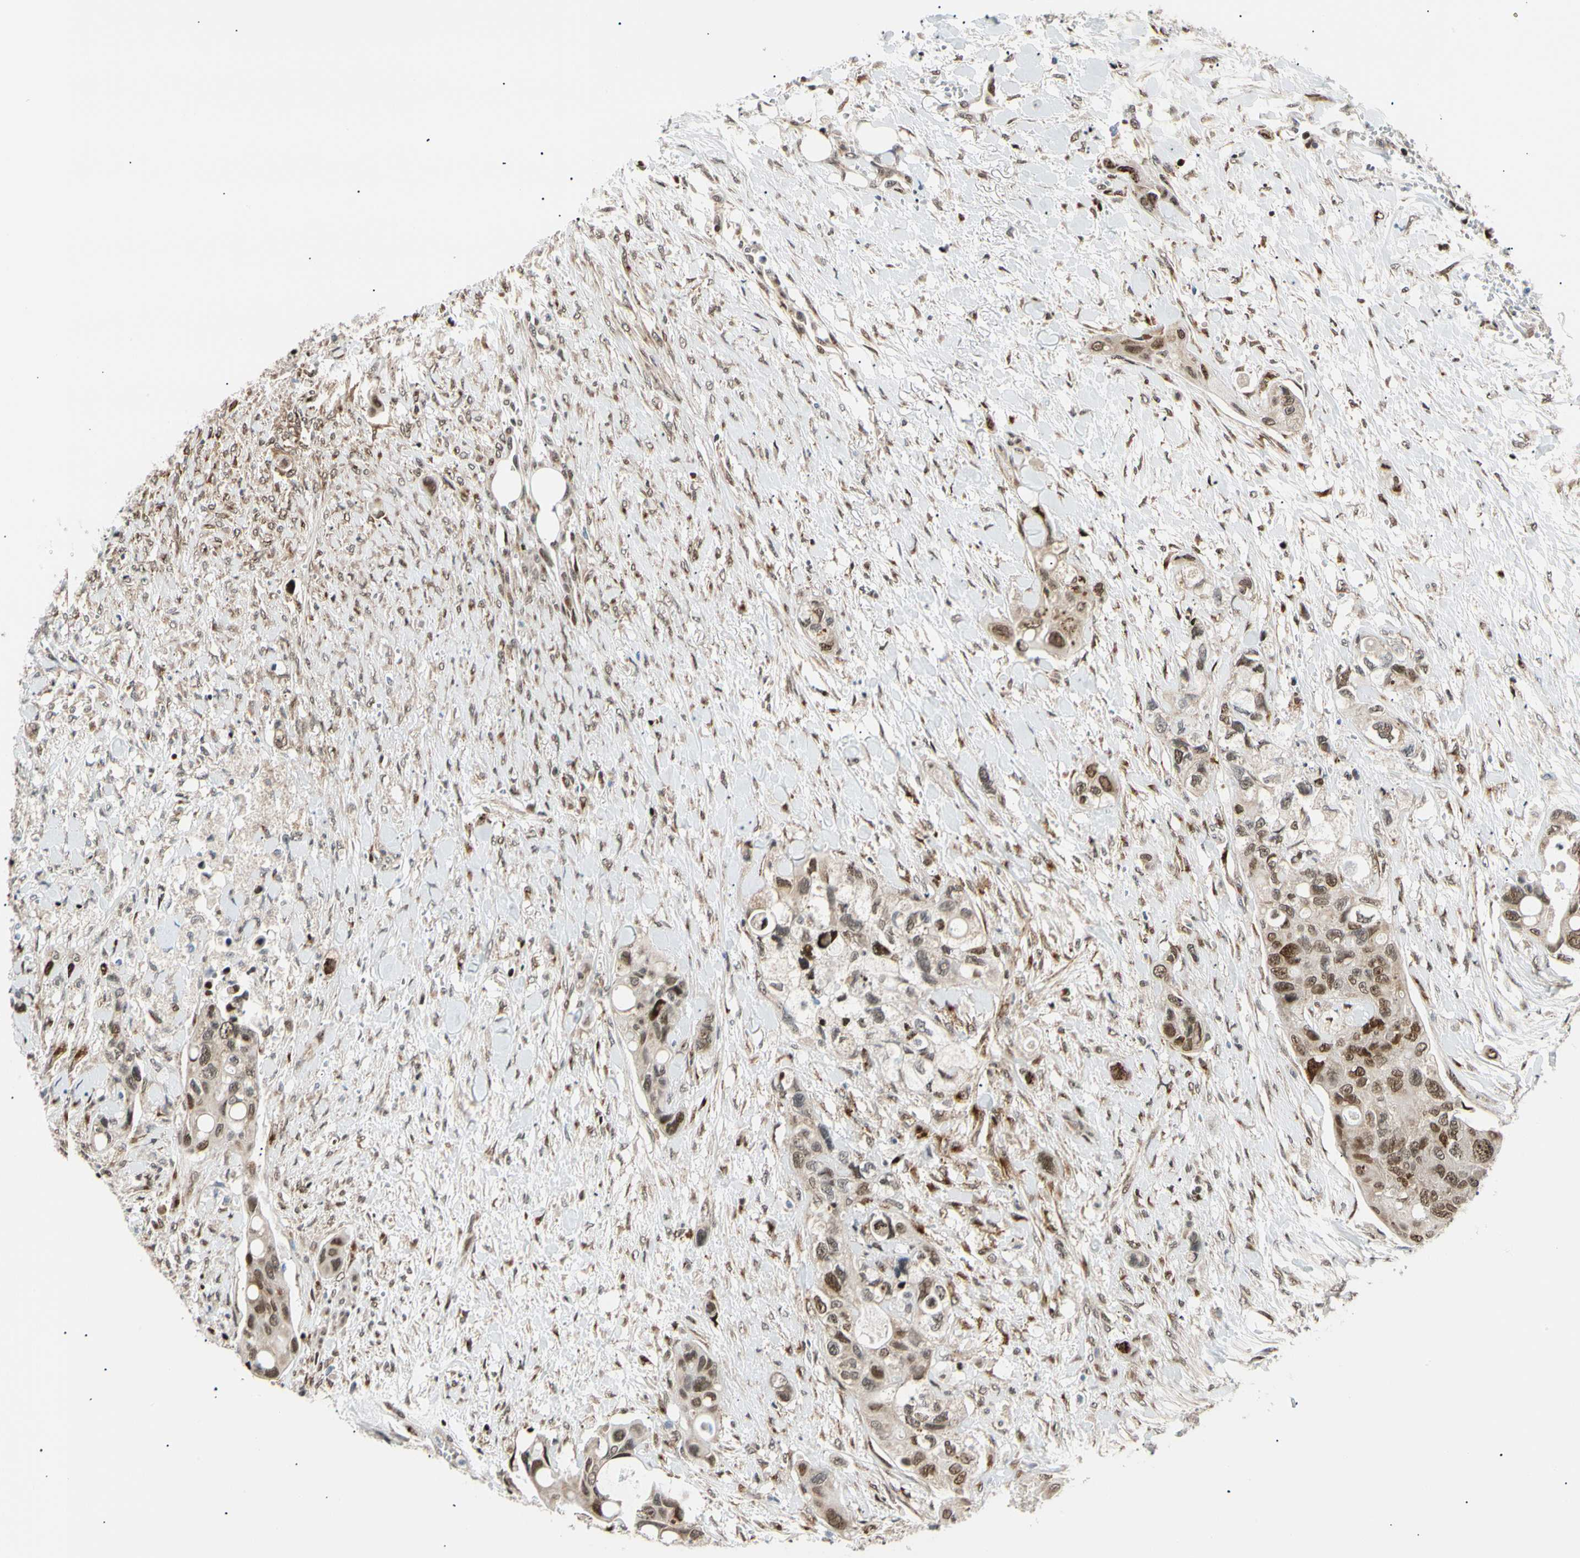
{"staining": {"intensity": "moderate", "quantity": "25%-75%", "location": "nuclear"}, "tissue": "colorectal cancer", "cell_type": "Tumor cells", "image_type": "cancer", "snomed": [{"axis": "morphology", "description": "Adenocarcinoma, NOS"}, {"axis": "topography", "description": "Colon"}], "caption": "A medium amount of moderate nuclear expression is identified in approximately 25%-75% of tumor cells in colorectal cancer tissue.", "gene": "E2F1", "patient": {"sex": "female", "age": 57}}